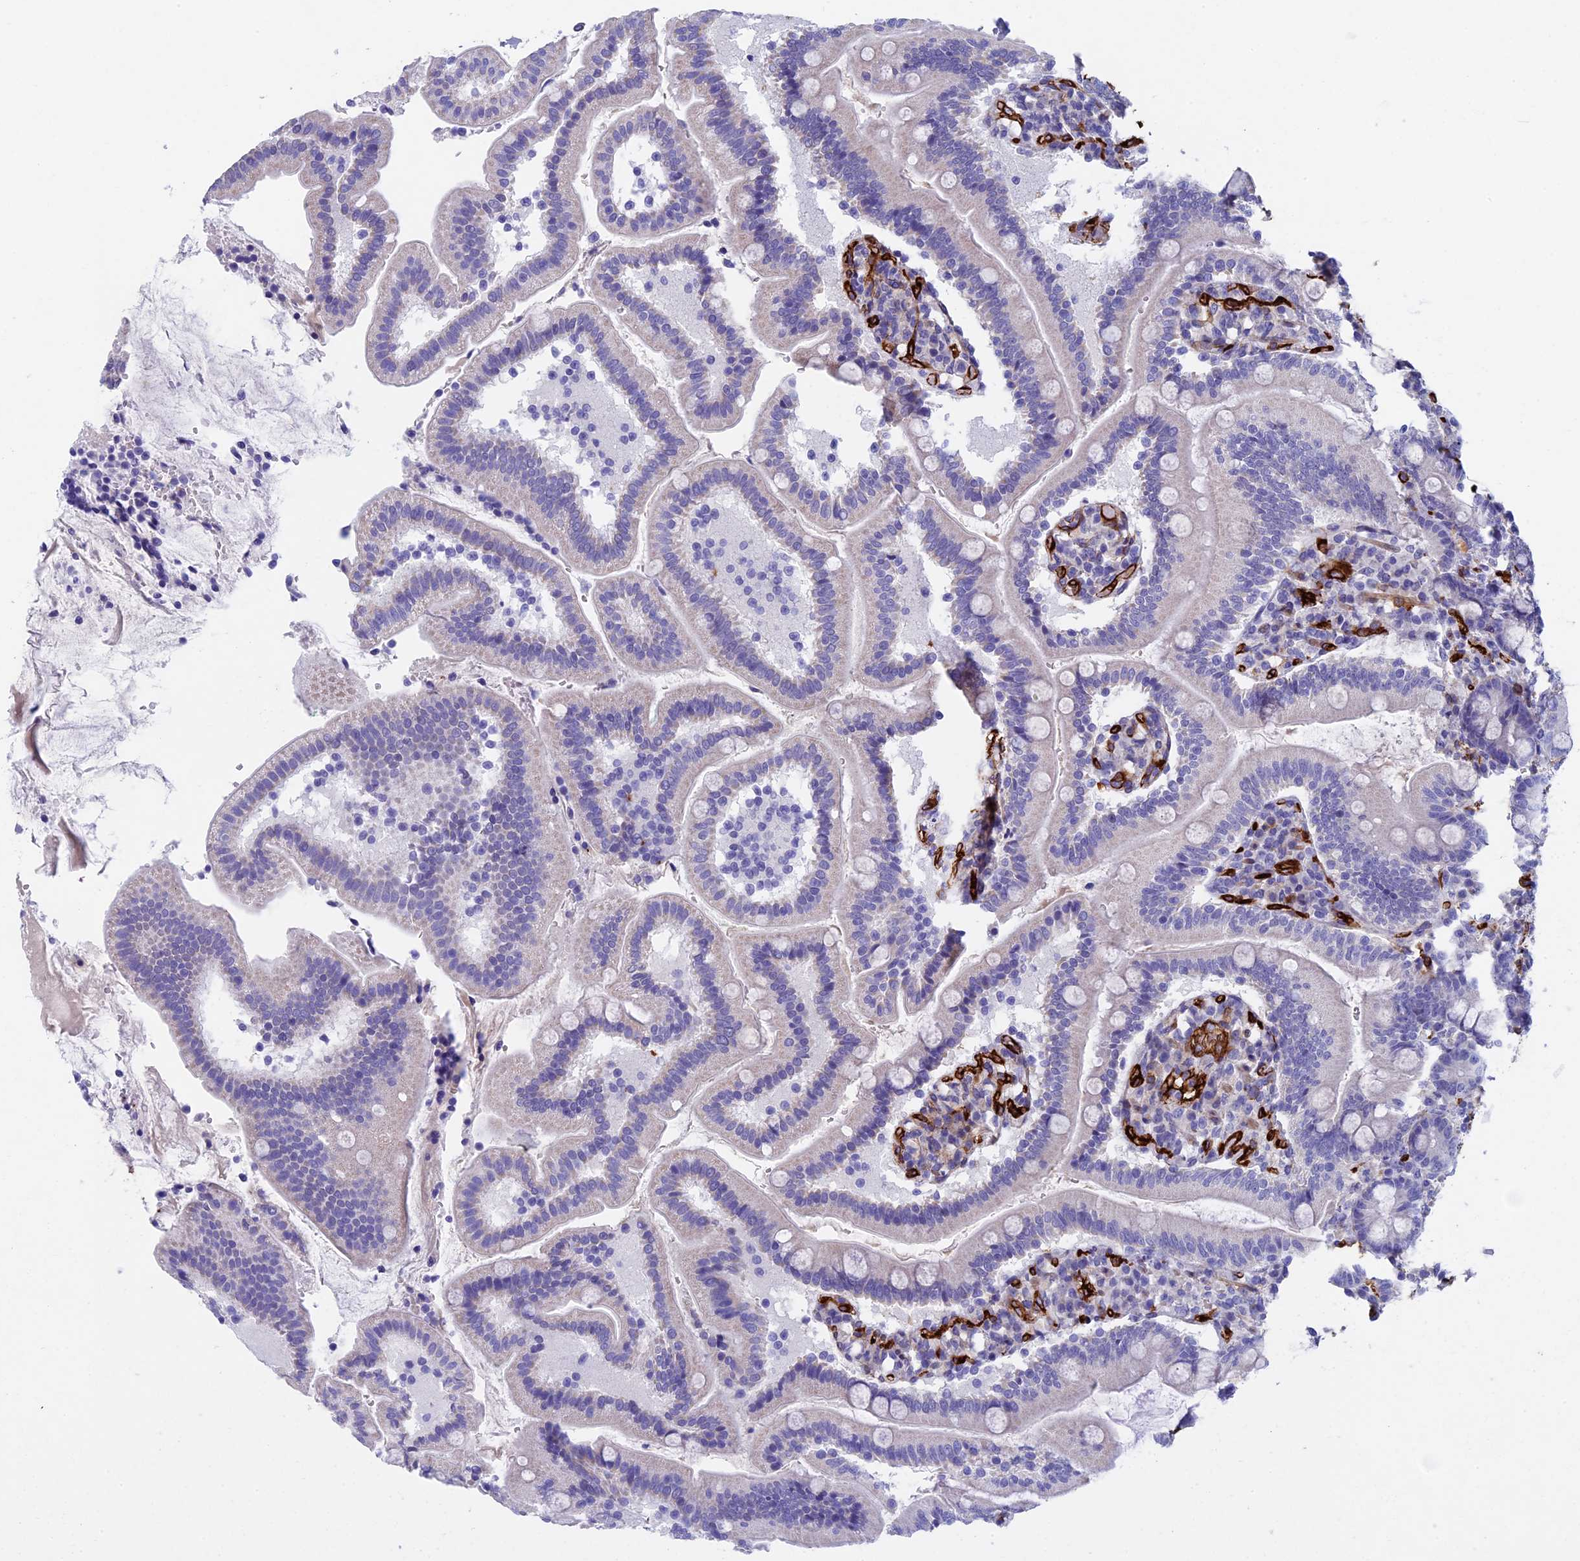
{"staining": {"intensity": "negative", "quantity": "none", "location": "none"}, "tissue": "duodenum", "cell_type": "Glandular cells", "image_type": "normal", "snomed": [{"axis": "morphology", "description": "Normal tissue, NOS"}, {"axis": "topography", "description": "Duodenum"}], "caption": "A high-resolution micrograph shows immunohistochemistry staining of normal duodenum, which displays no significant staining in glandular cells. Brightfield microscopy of IHC stained with DAB (3,3'-diaminobenzidine) (brown) and hematoxylin (blue), captured at high magnification.", "gene": "INSYN1", "patient": {"sex": "female", "age": 67}}